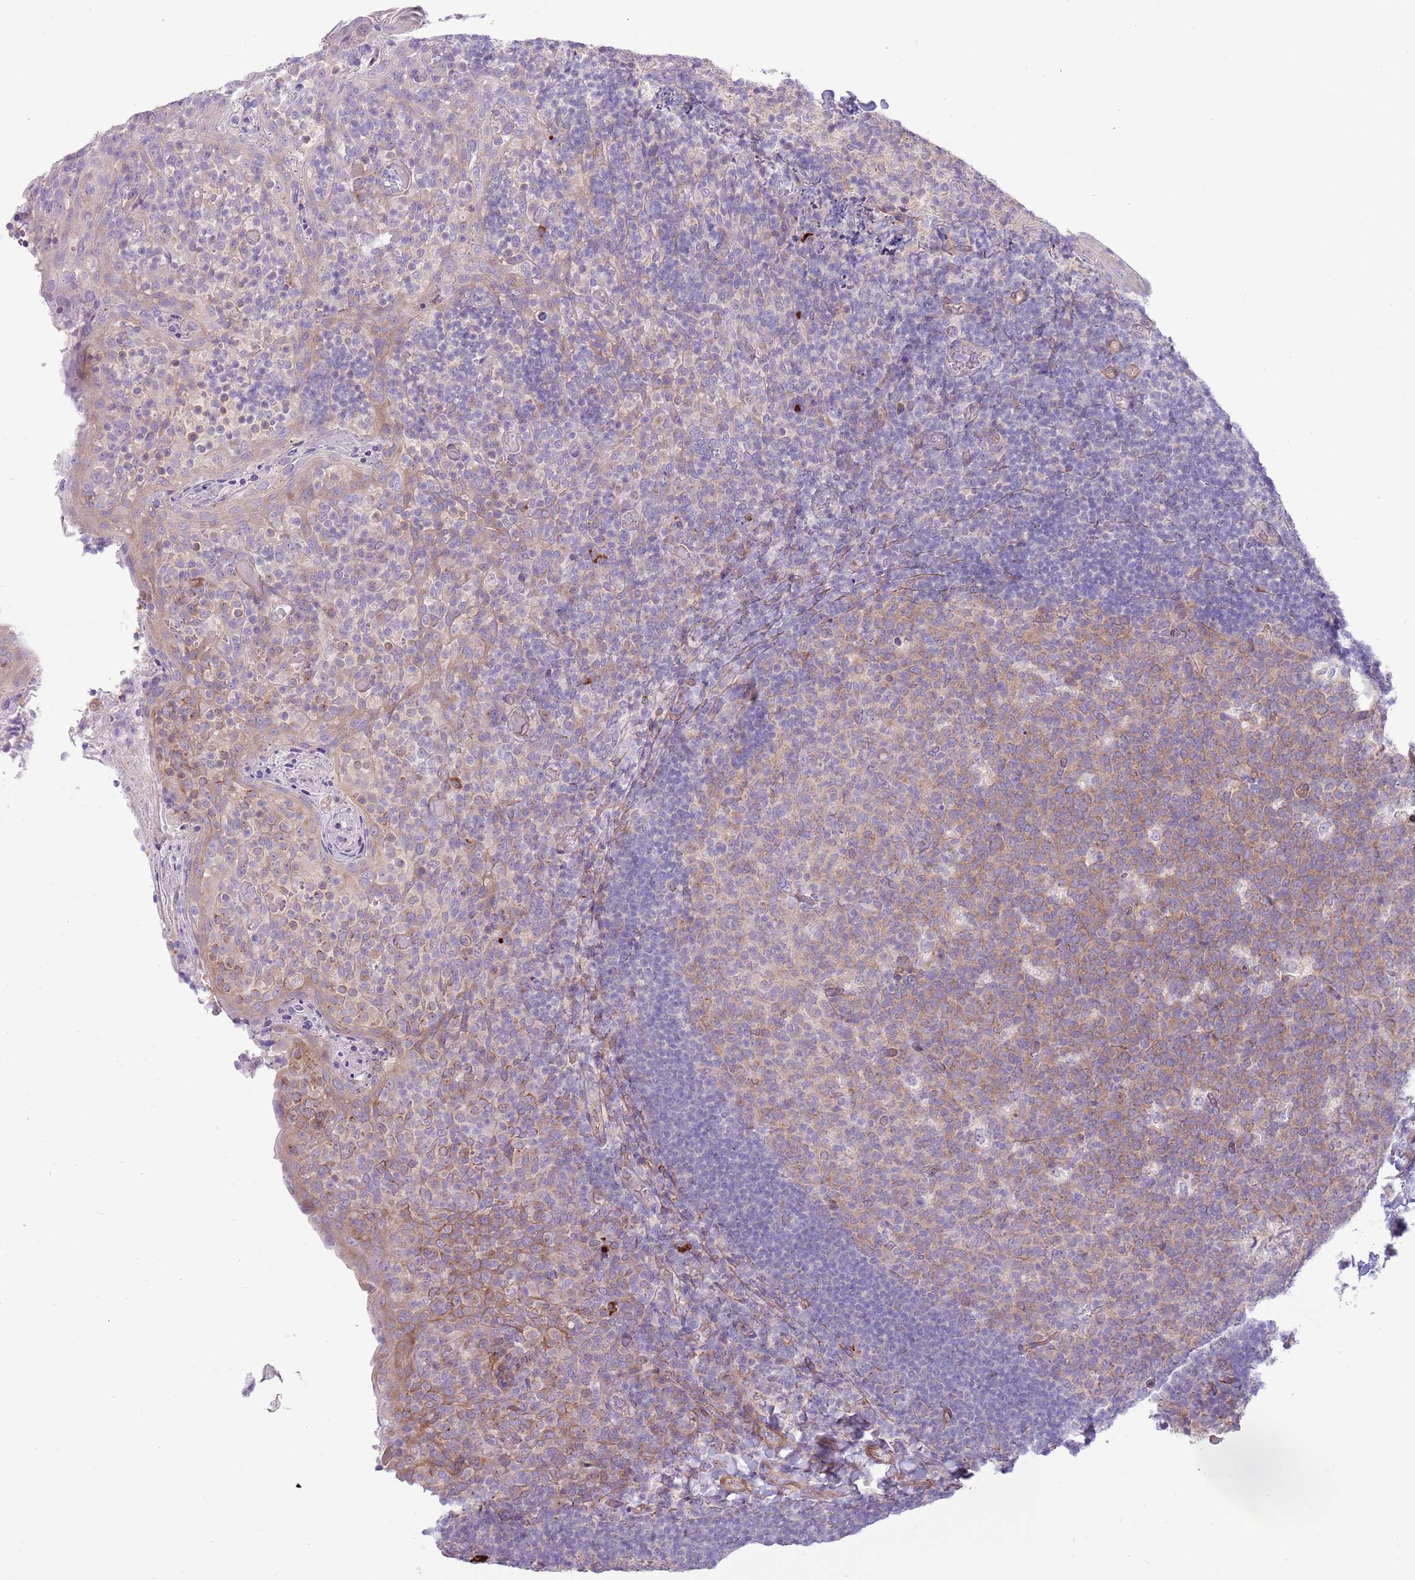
{"staining": {"intensity": "moderate", "quantity": "25%-75%", "location": "cytoplasmic/membranous"}, "tissue": "tonsil", "cell_type": "Germinal center cells", "image_type": "normal", "snomed": [{"axis": "morphology", "description": "Normal tissue, NOS"}, {"axis": "topography", "description": "Tonsil"}], "caption": "DAB (3,3'-diaminobenzidine) immunohistochemical staining of normal human tonsil demonstrates moderate cytoplasmic/membranous protein staining in about 25%-75% of germinal center cells. (brown staining indicates protein expression, while blue staining denotes nuclei).", "gene": "ZC4H2", "patient": {"sex": "female", "age": 10}}